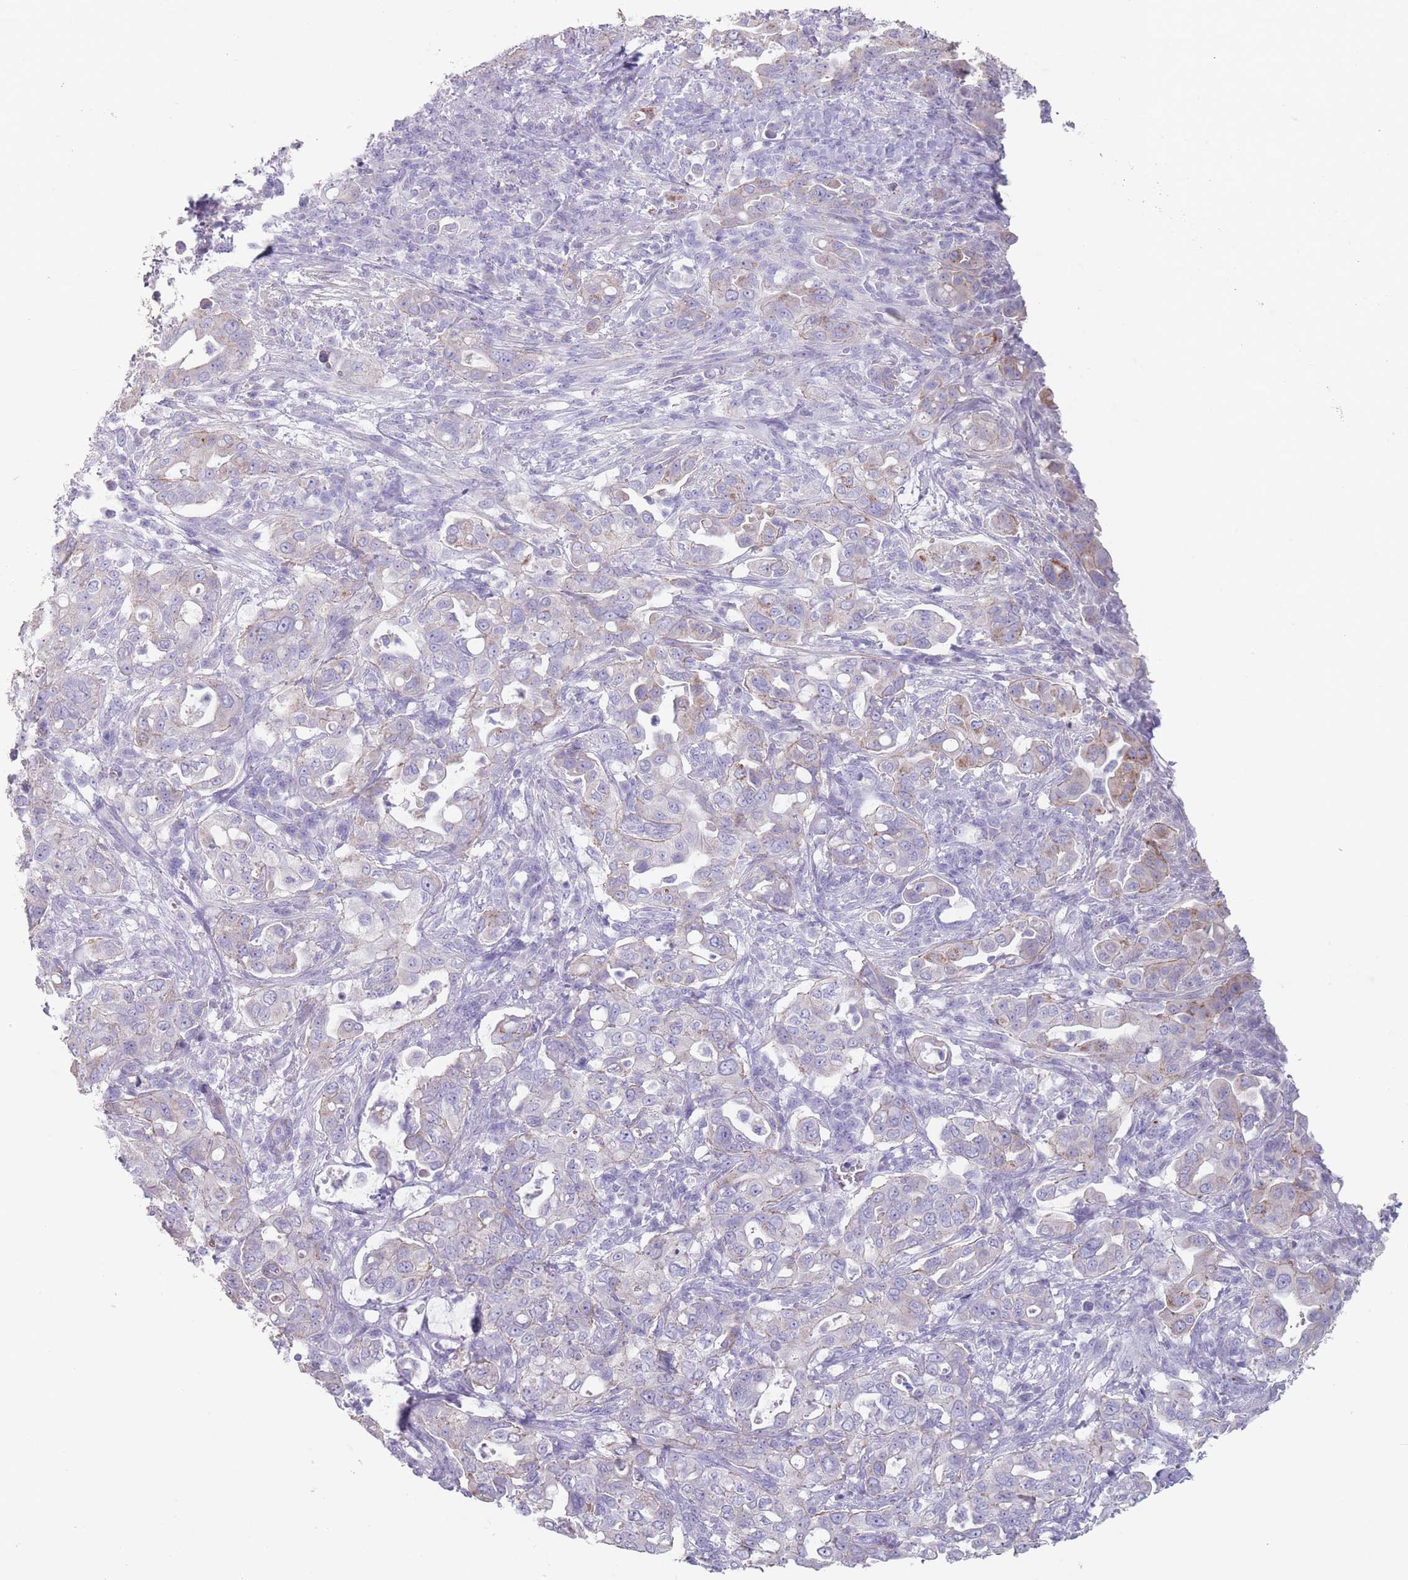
{"staining": {"intensity": "moderate", "quantity": "<25%", "location": "cytoplasmic/membranous"}, "tissue": "pancreatic cancer", "cell_type": "Tumor cells", "image_type": "cancer", "snomed": [{"axis": "morphology", "description": "Normal tissue, NOS"}, {"axis": "morphology", "description": "Adenocarcinoma, NOS"}, {"axis": "topography", "description": "Lymph node"}, {"axis": "topography", "description": "Pancreas"}], "caption": "Human pancreatic cancer stained with a protein marker displays moderate staining in tumor cells.", "gene": "RHBG", "patient": {"sex": "female", "age": 67}}